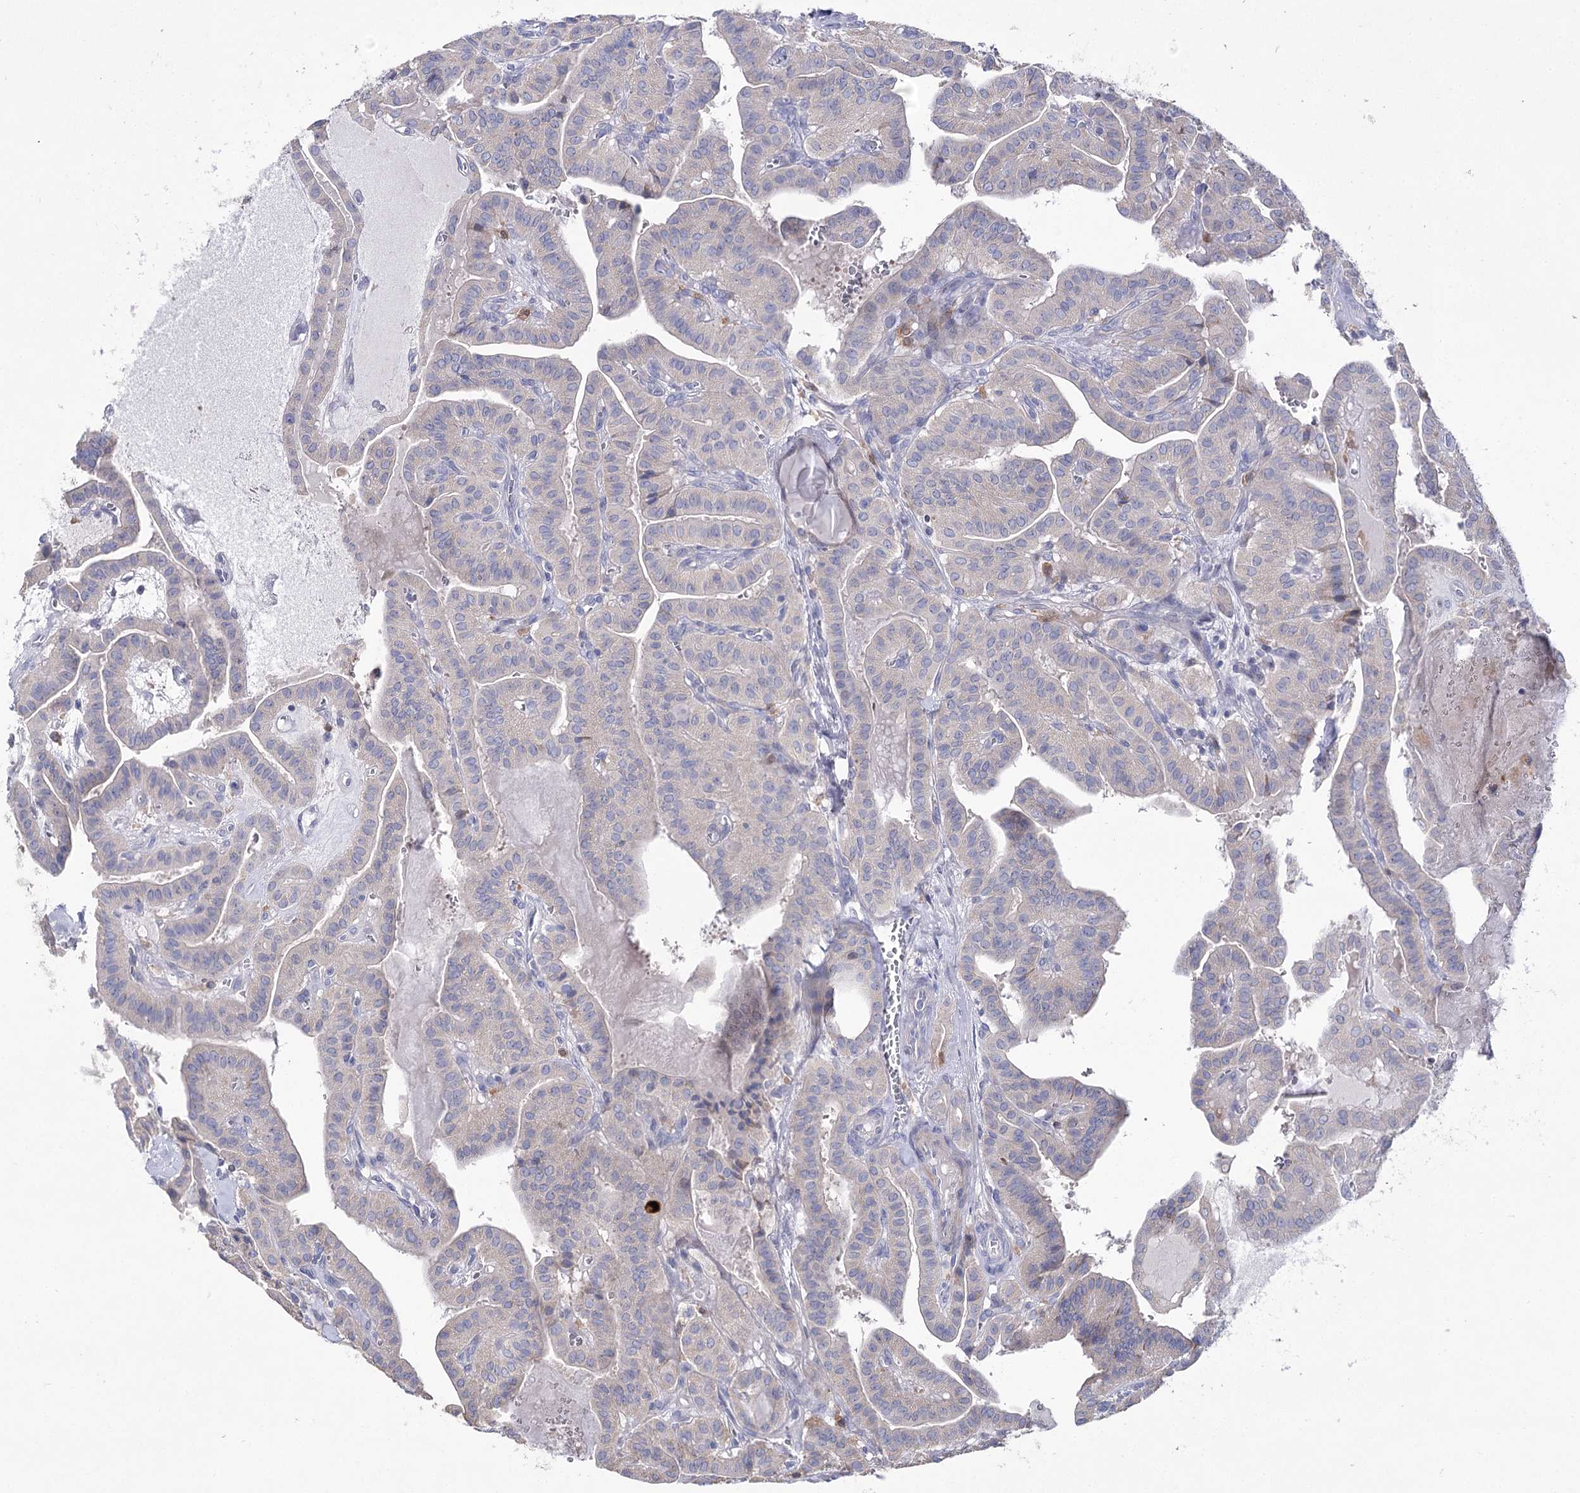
{"staining": {"intensity": "negative", "quantity": "none", "location": "none"}, "tissue": "thyroid cancer", "cell_type": "Tumor cells", "image_type": "cancer", "snomed": [{"axis": "morphology", "description": "Papillary adenocarcinoma, NOS"}, {"axis": "topography", "description": "Thyroid gland"}], "caption": "The histopathology image reveals no significant expression in tumor cells of thyroid cancer (papillary adenocarcinoma).", "gene": "NRAP", "patient": {"sex": "male", "age": 52}}